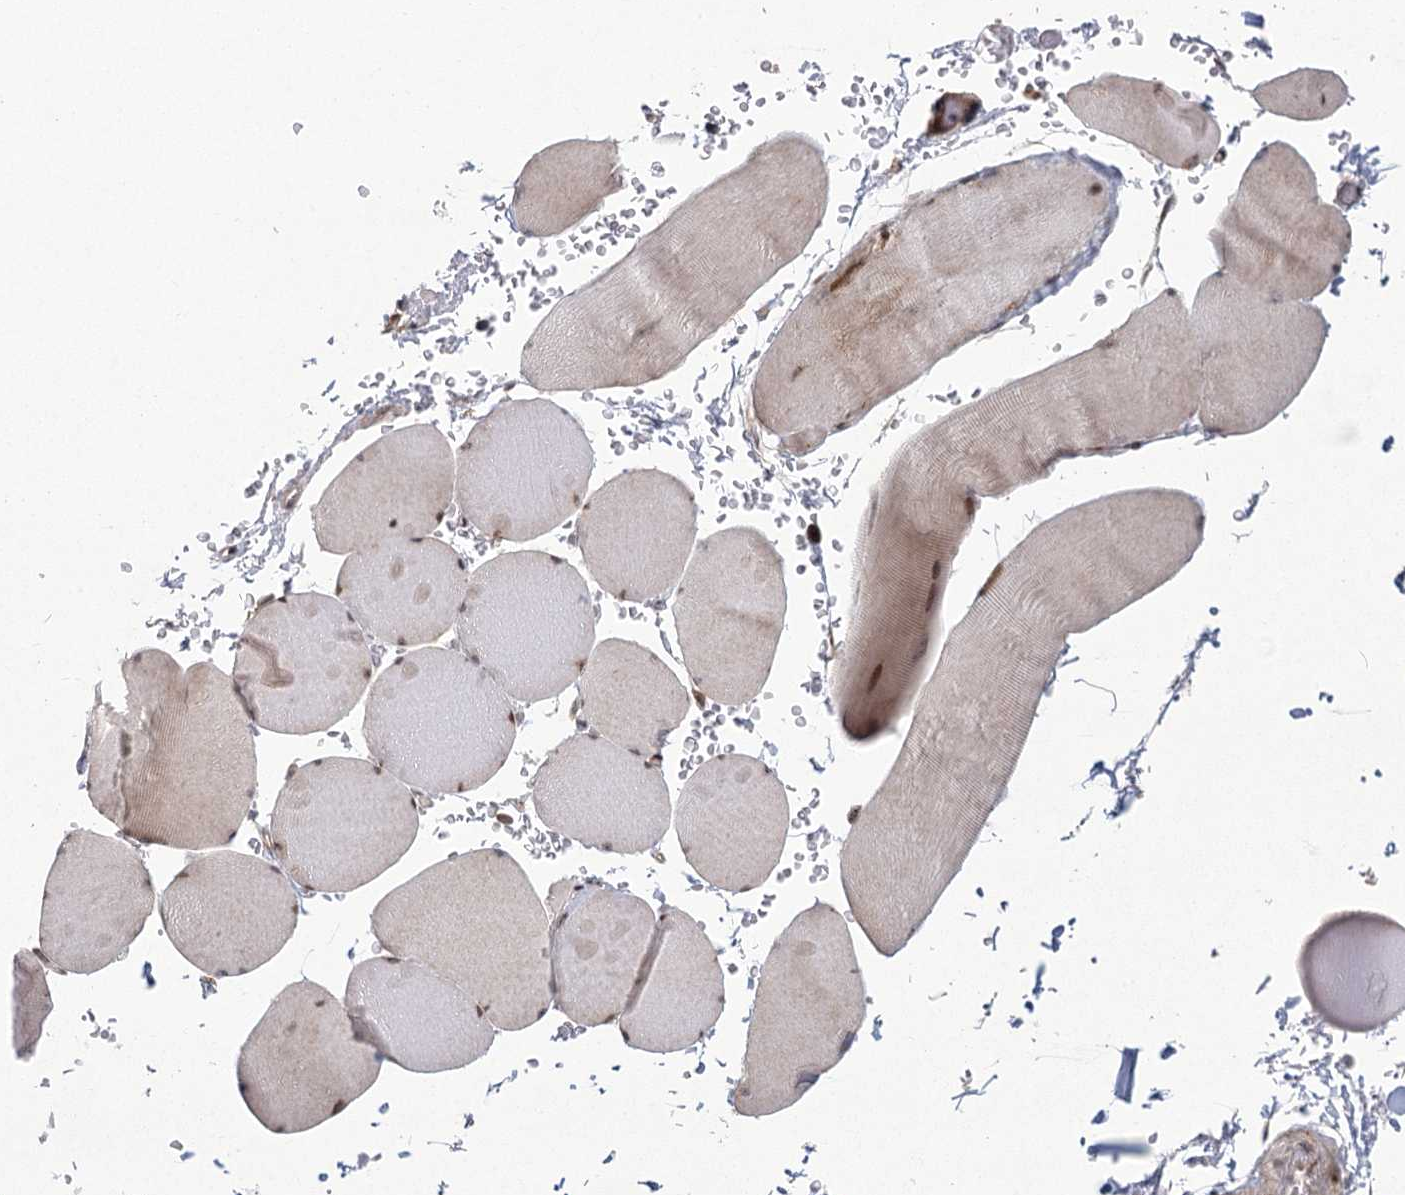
{"staining": {"intensity": "weak", "quantity": "<25%", "location": "cytoplasmic/membranous,nuclear"}, "tissue": "skeletal muscle", "cell_type": "Myocytes", "image_type": "normal", "snomed": [{"axis": "morphology", "description": "Normal tissue, NOS"}, {"axis": "topography", "description": "Skeletal muscle"}, {"axis": "topography", "description": "Head-Neck"}], "caption": "DAB immunohistochemical staining of normal human skeletal muscle displays no significant staining in myocytes. (Stains: DAB (3,3'-diaminobenzidine) immunohistochemistry with hematoxylin counter stain, Microscopy: brightfield microscopy at high magnification).", "gene": "PARM1", "patient": {"sex": "male", "age": 66}}